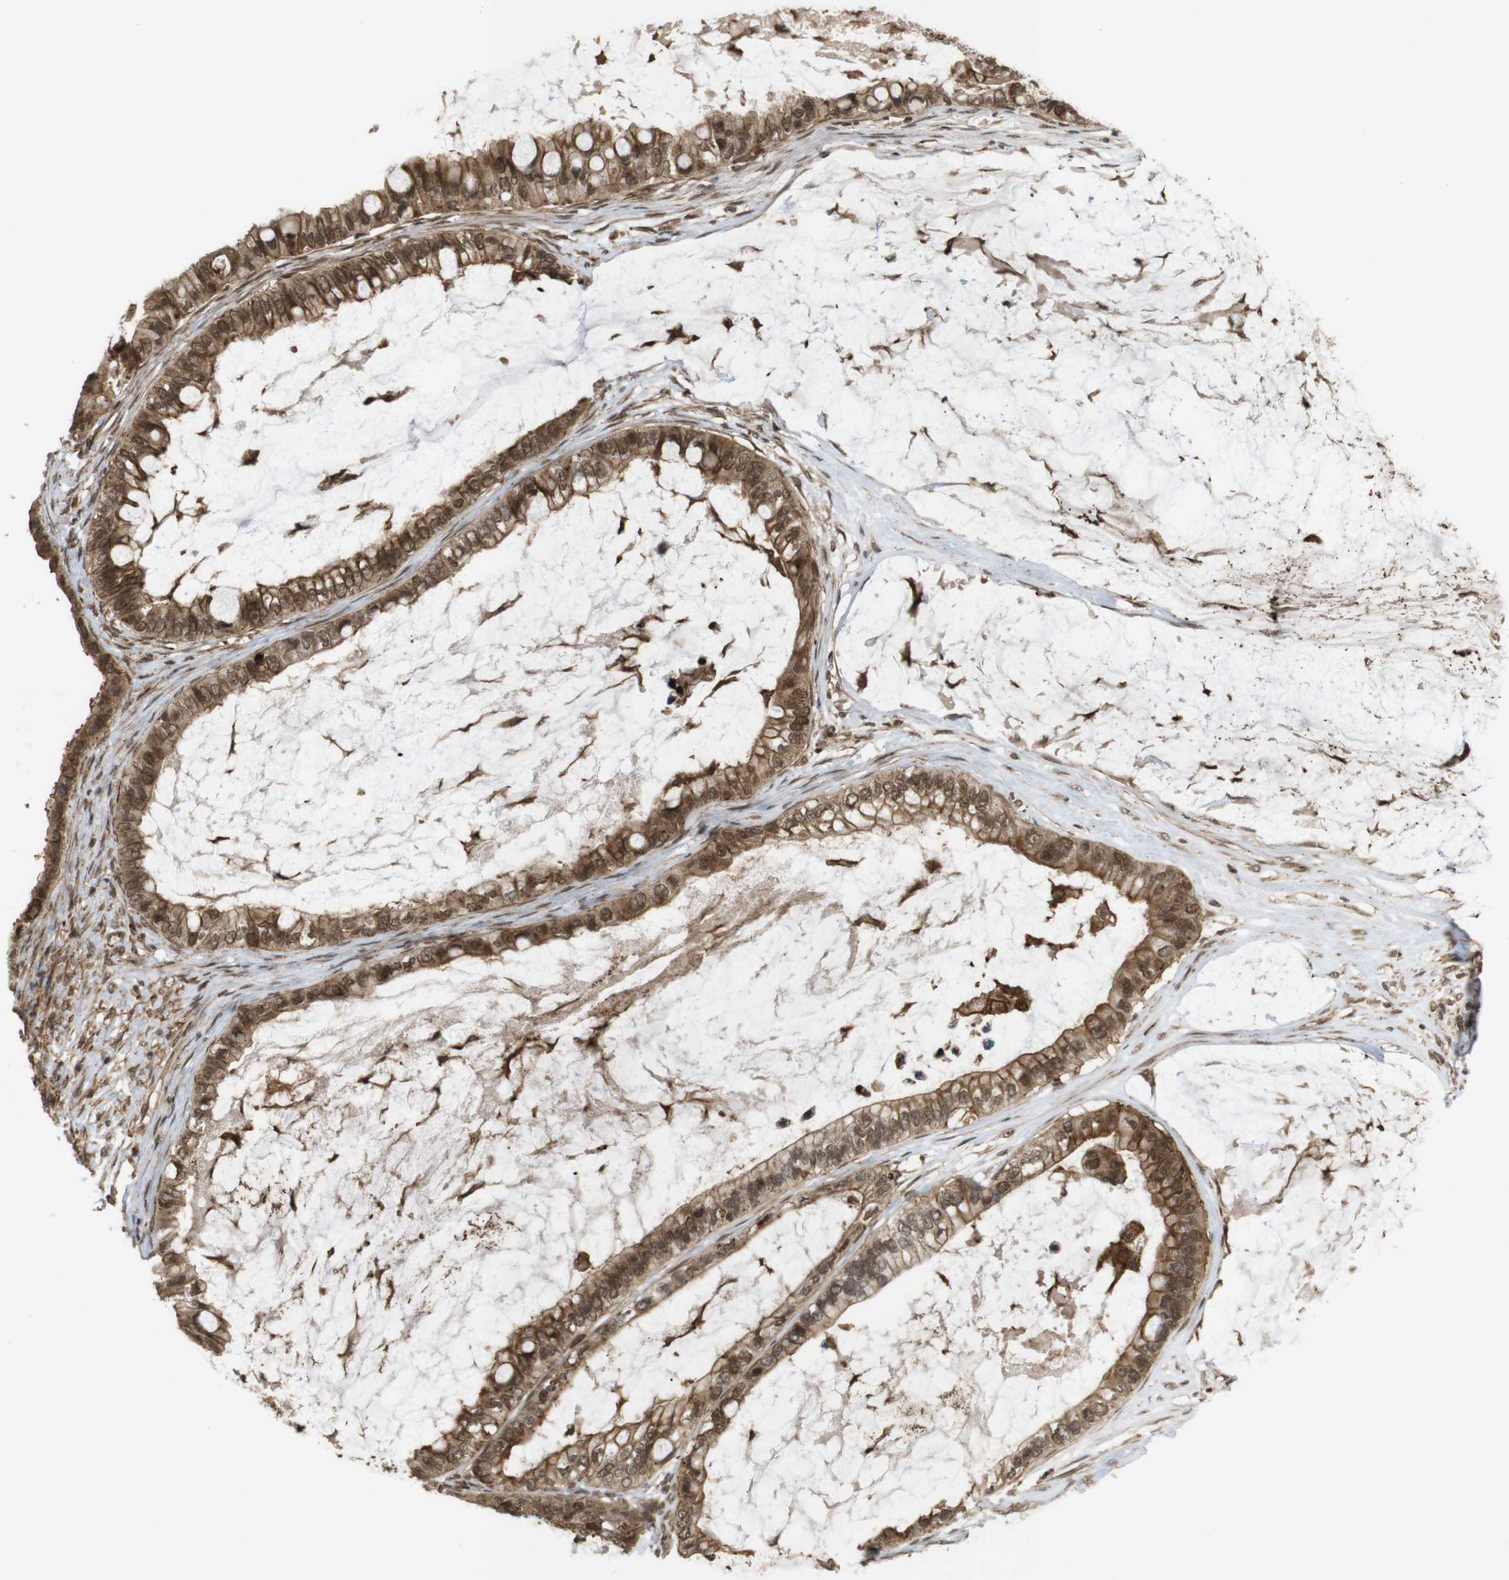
{"staining": {"intensity": "moderate", "quantity": ">75%", "location": "cytoplasmic/membranous,nuclear"}, "tissue": "ovarian cancer", "cell_type": "Tumor cells", "image_type": "cancer", "snomed": [{"axis": "morphology", "description": "Cystadenocarcinoma, mucinous, NOS"}, {"axis": "topography", "description": "Ovary"}], "caption": "Ovarian mucinous cystadenocarcinoma was stained to show a protein in brown. There is medium levels of moderate cytoplasmic/membranous and nuclear expression in about >75% of tumor cells.", "gene": "SP2", "patient": {"sex": "female", "age": 80}}